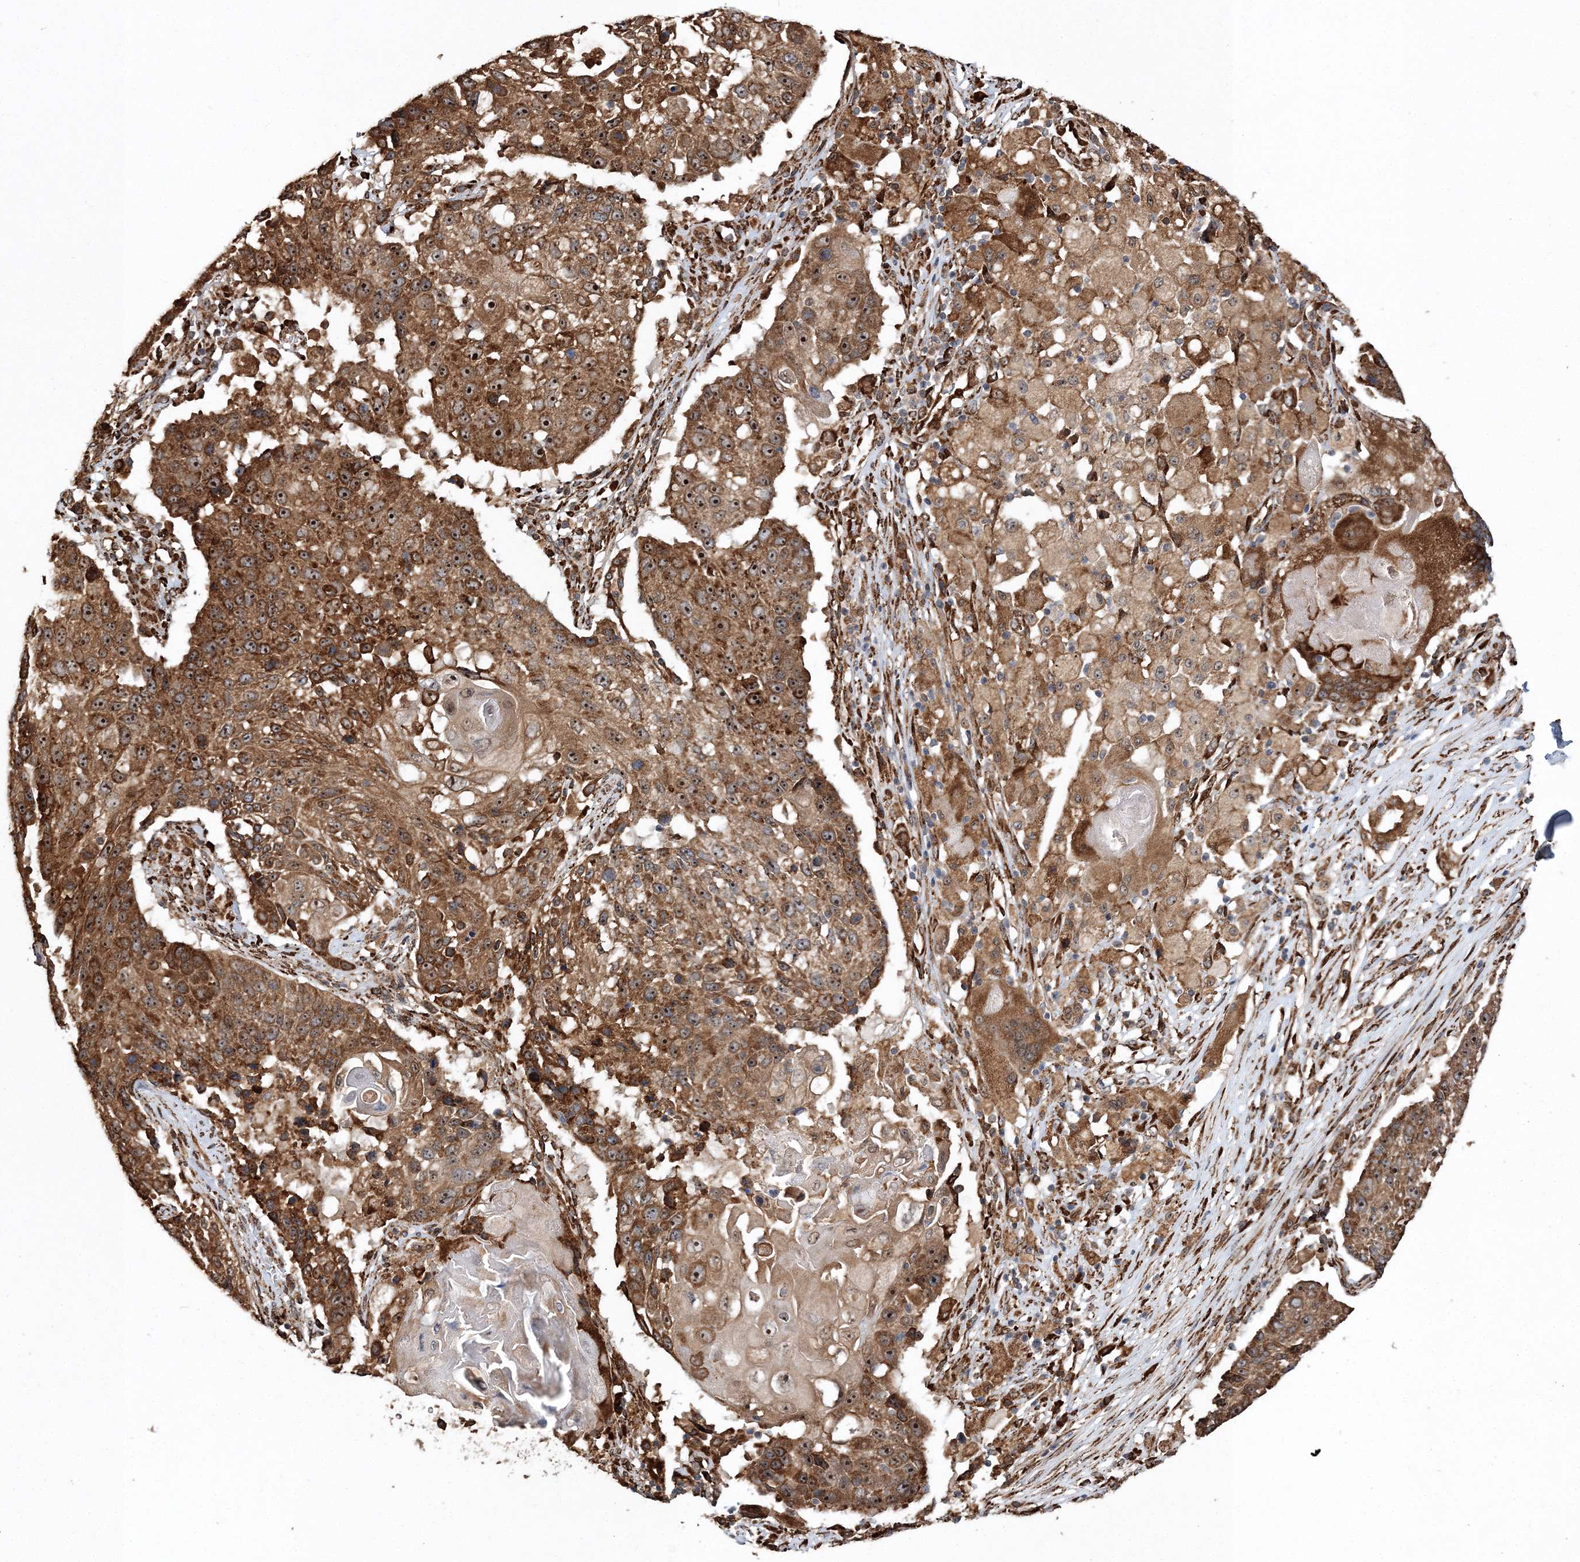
{"staining": {"intensity": "strong", "quantity": ">75%", "location": "cytoplasmic/membranous,nuclear"}, "tissue": "lung cancer", "cell_type": "Tumor cells", "image_type": "cancer", "snomed": [{"axis": "morphology", "description": "Squamous cell carcinoma, NOS"}, {"axis": "topography", "description": "Lung"}], "caption": "Lung cancer stained with a protein marker exhibits strong staining in tumor cells.", "gene": "SCRN3", "patient": {"sex": "male", "age": 61}}